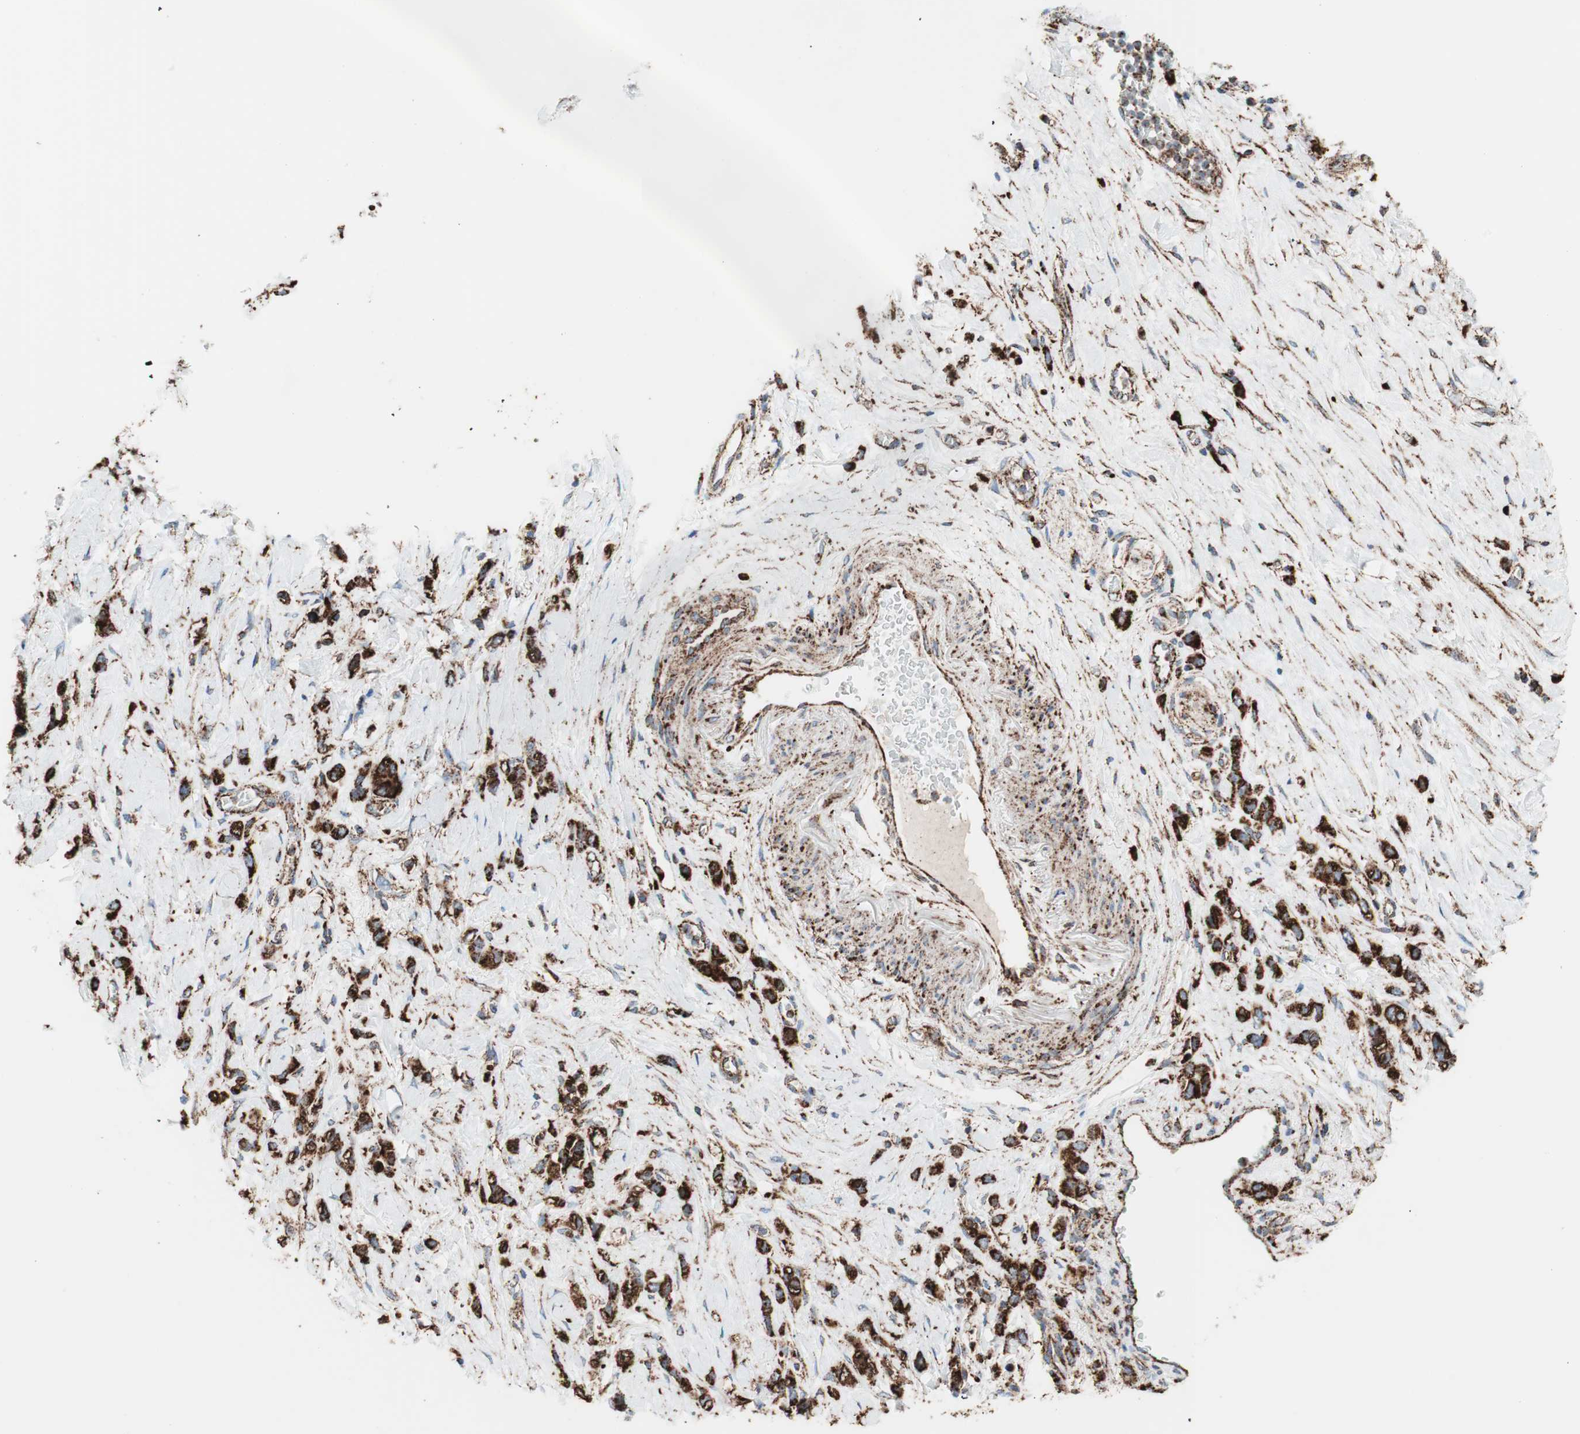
{"staining": {"intensity": "strong", "quantity": ">75%", "location": "cytoplasmic/membranous"}, "tissue": "stomach cancer", "cell_type": "Tumor cells", "image_type": "cancer", "snomed": [{"axis": "morphology", "description": "Normal tissue, NOS"}, {"axis": "morphology", "description": "Adenocarcinoma, NOS"}, {"axis": "morphology", "description": "Adenocarcinoma, High grade"}, {"axis": "topography", "description": "Stomach, upper"}, {"axis": "topography", "description": "Stomach"}], "caption": "Stomach adenocarcinoma stained with a protein marker demonstrates strong staining in tumor cells.", "gene": "LAMP1", "patient": {"sex": "female", "age": 65}}